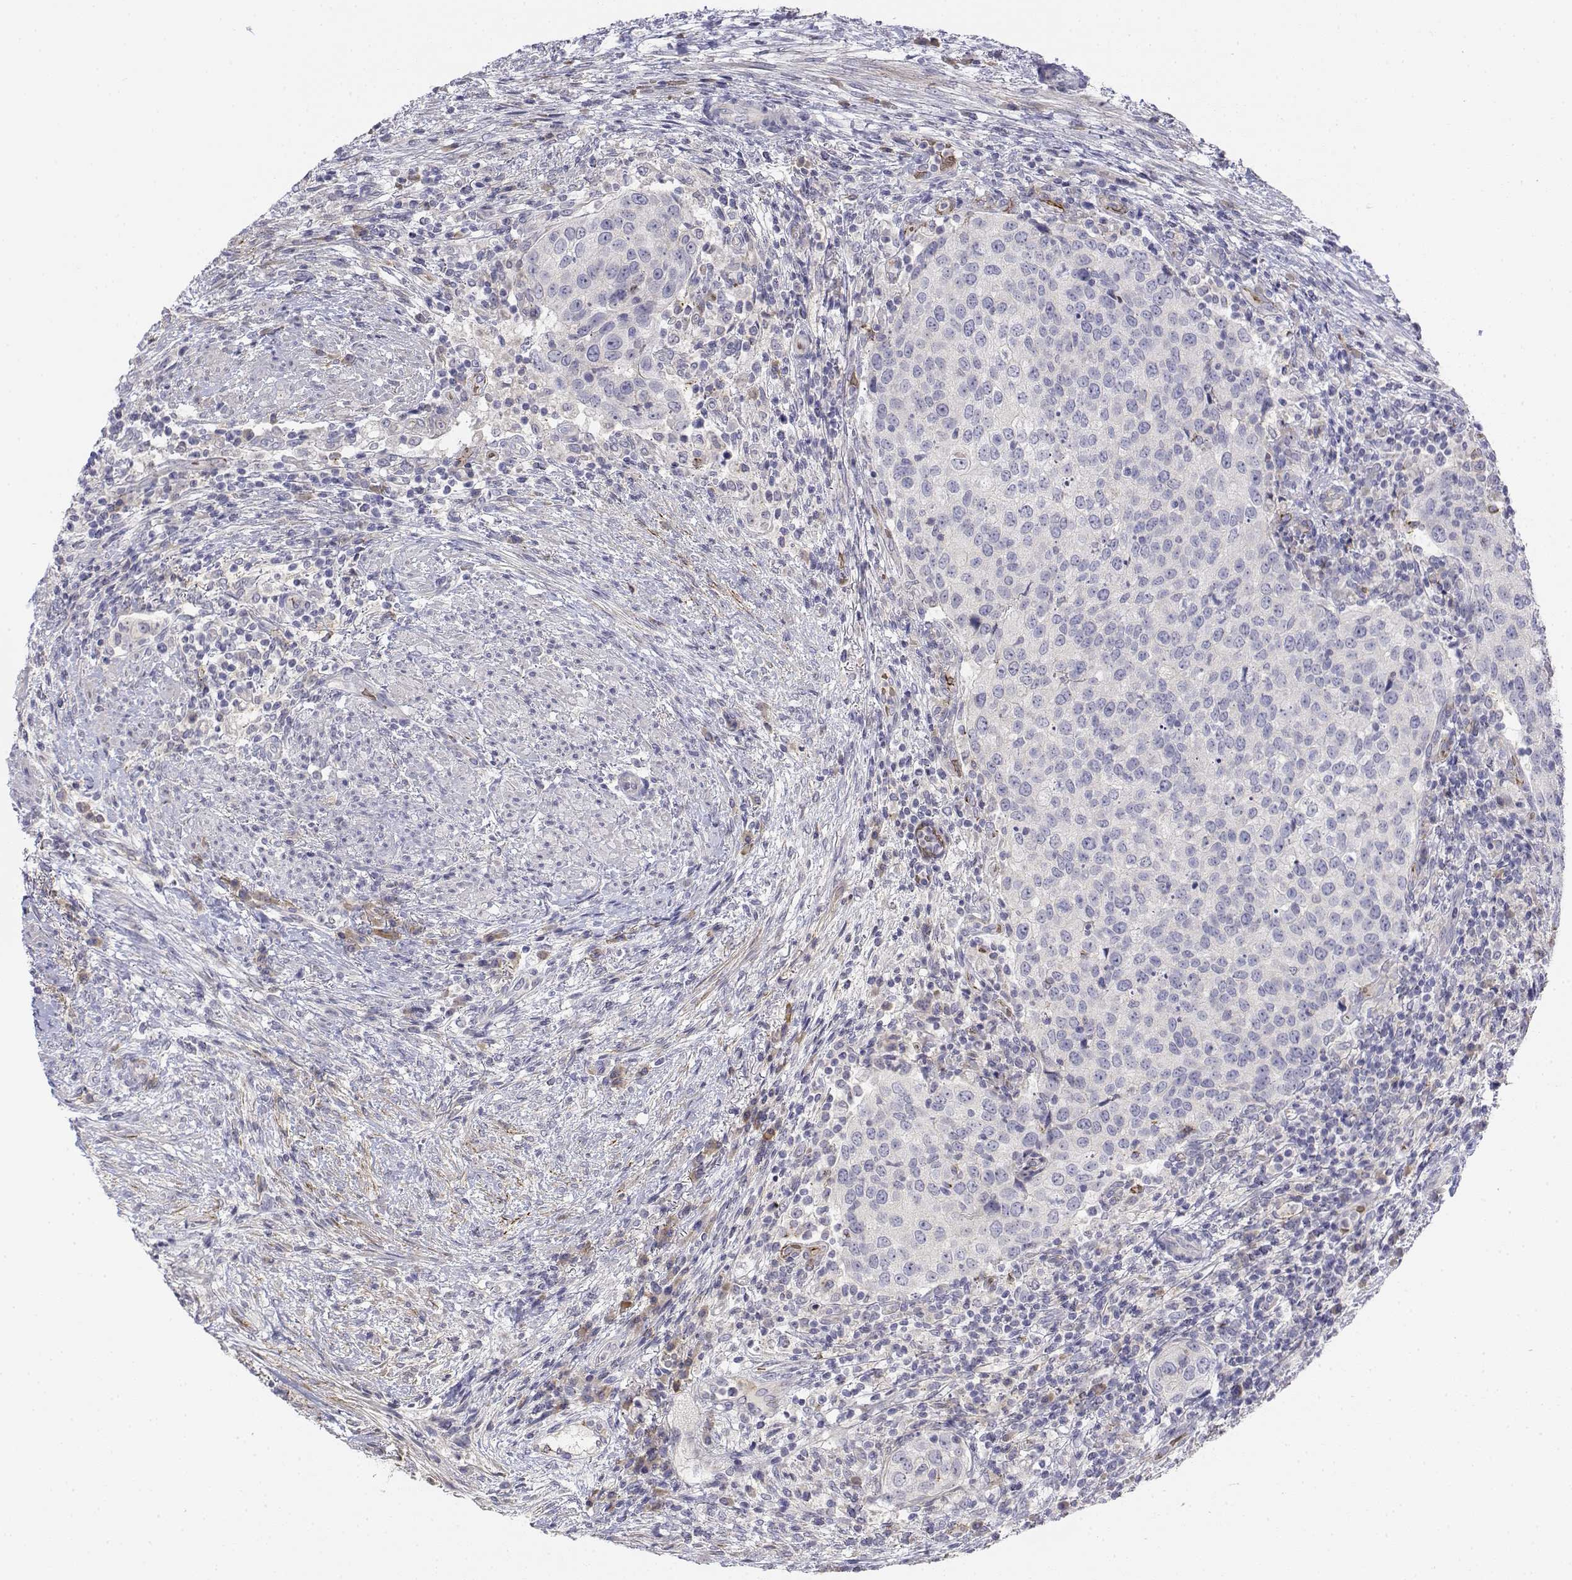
{"staining": {"intensity": "negative", "quantity": "none", "location": "none"}, "tissue": "urothelial cancer", "cell_type": "Tumor cells", "image_type": "cancer", "snomed": [{"axis": "morphology", "description": "Urothelial carcinoma, High grade"}, {"axis": "topography", "description": "Urinary bladder"}], "caption": "Micrograph shows no significant protein positivity in tumor cells of urothelial cancer. (DAB immunohistochemistry with hematoxylin counter stain).", "gene": "CADM1", "patient": {"sex": "female", "age": 78}}